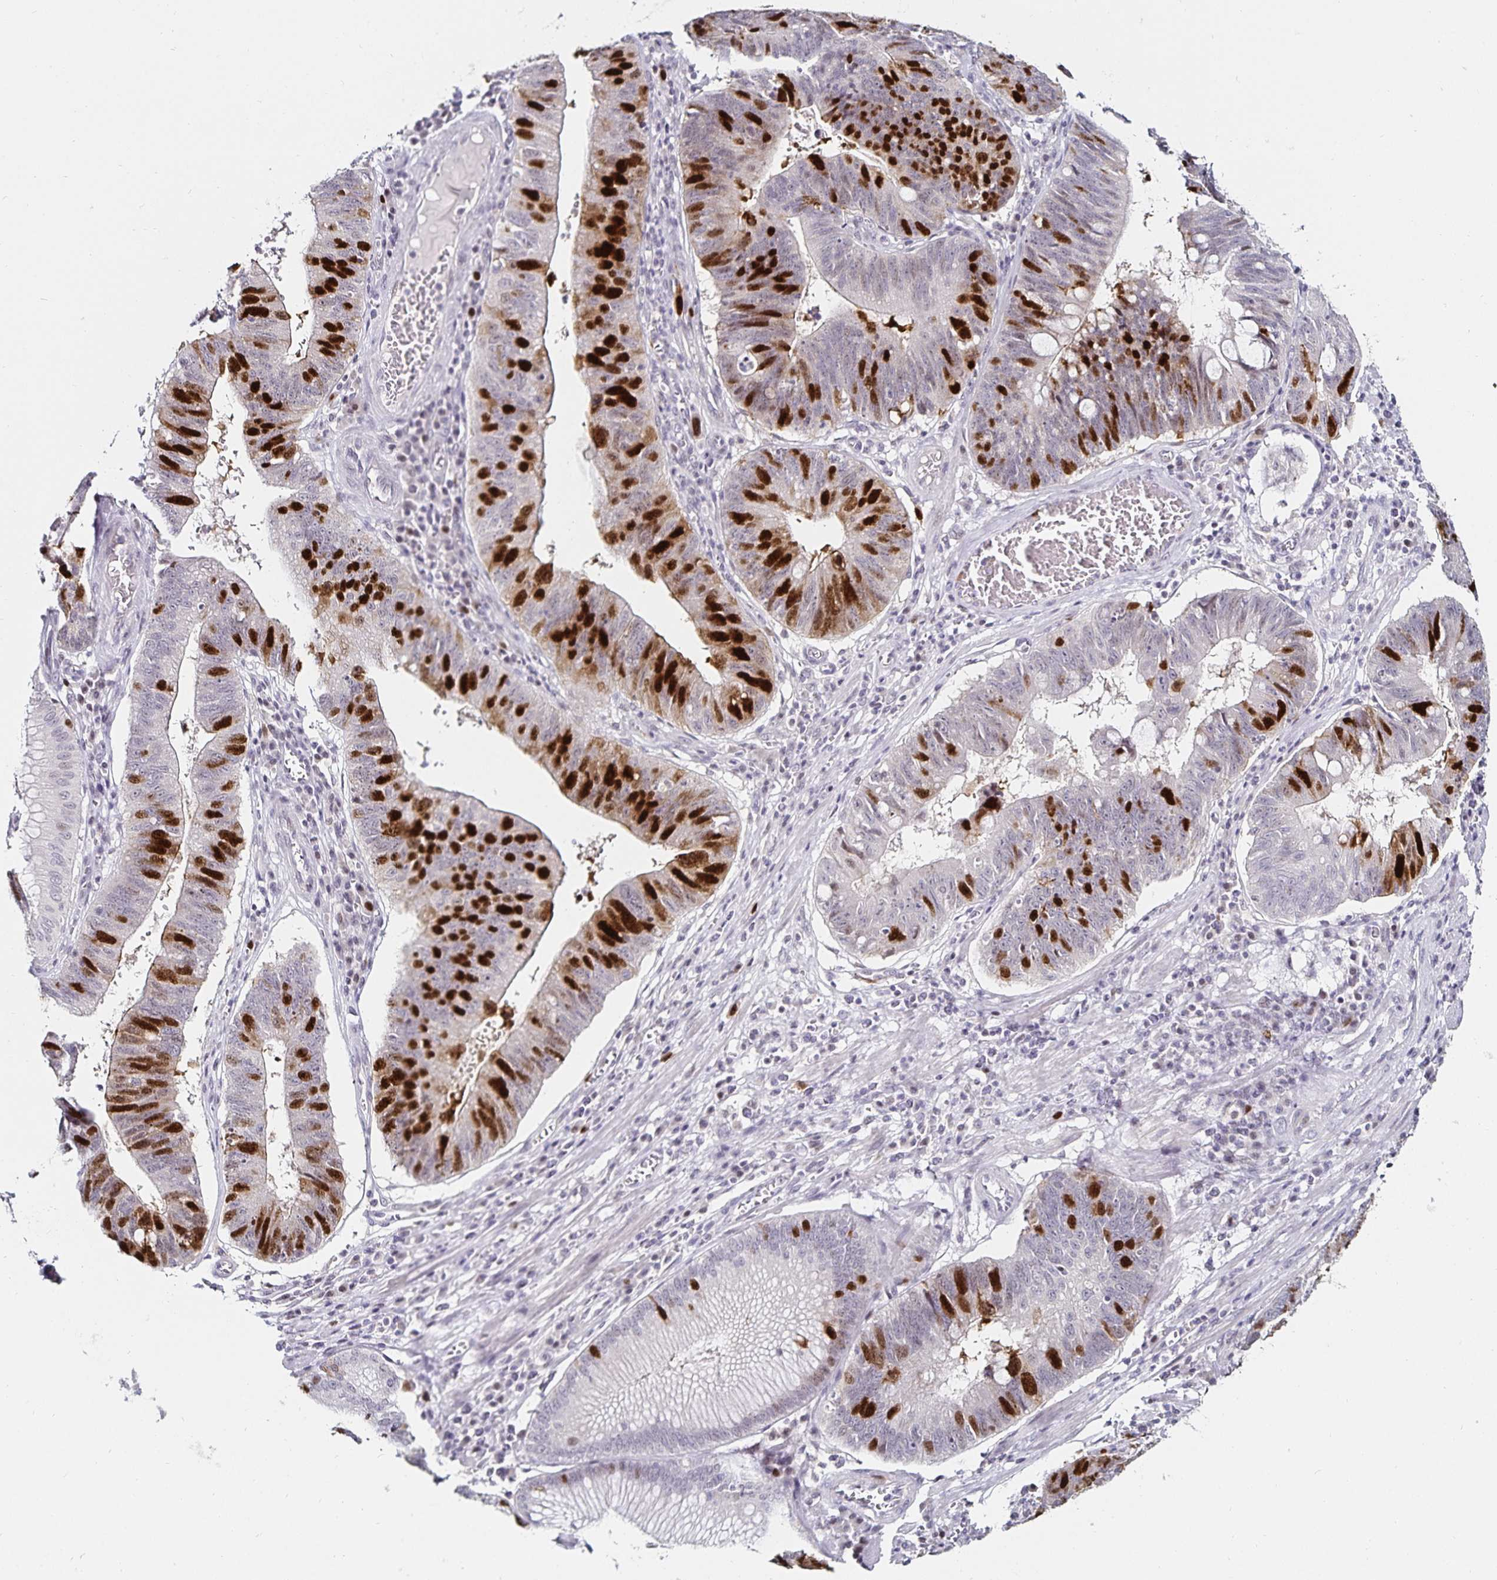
{"staining": {"intensity": "strong", "quantity": "25%-75%", "location": "nuclear"}, "tissue": "stomach cancer", "cell_type": "Tumor cells", "image_type": "cancer", "snomed": [{"axis": "morphology", "description": "Adenocarcinoma, NOS"}, {"axis": "topography", "description": "Stomach"}], "caption": "Tumor cells exhibit strong nuclear positivity in about 25%-75% of cells in adenocarcinoma (stomach). Nuclei are stained in blue.", "gene": "ANLN", "patient": {"sex": "male", "age": 59}}